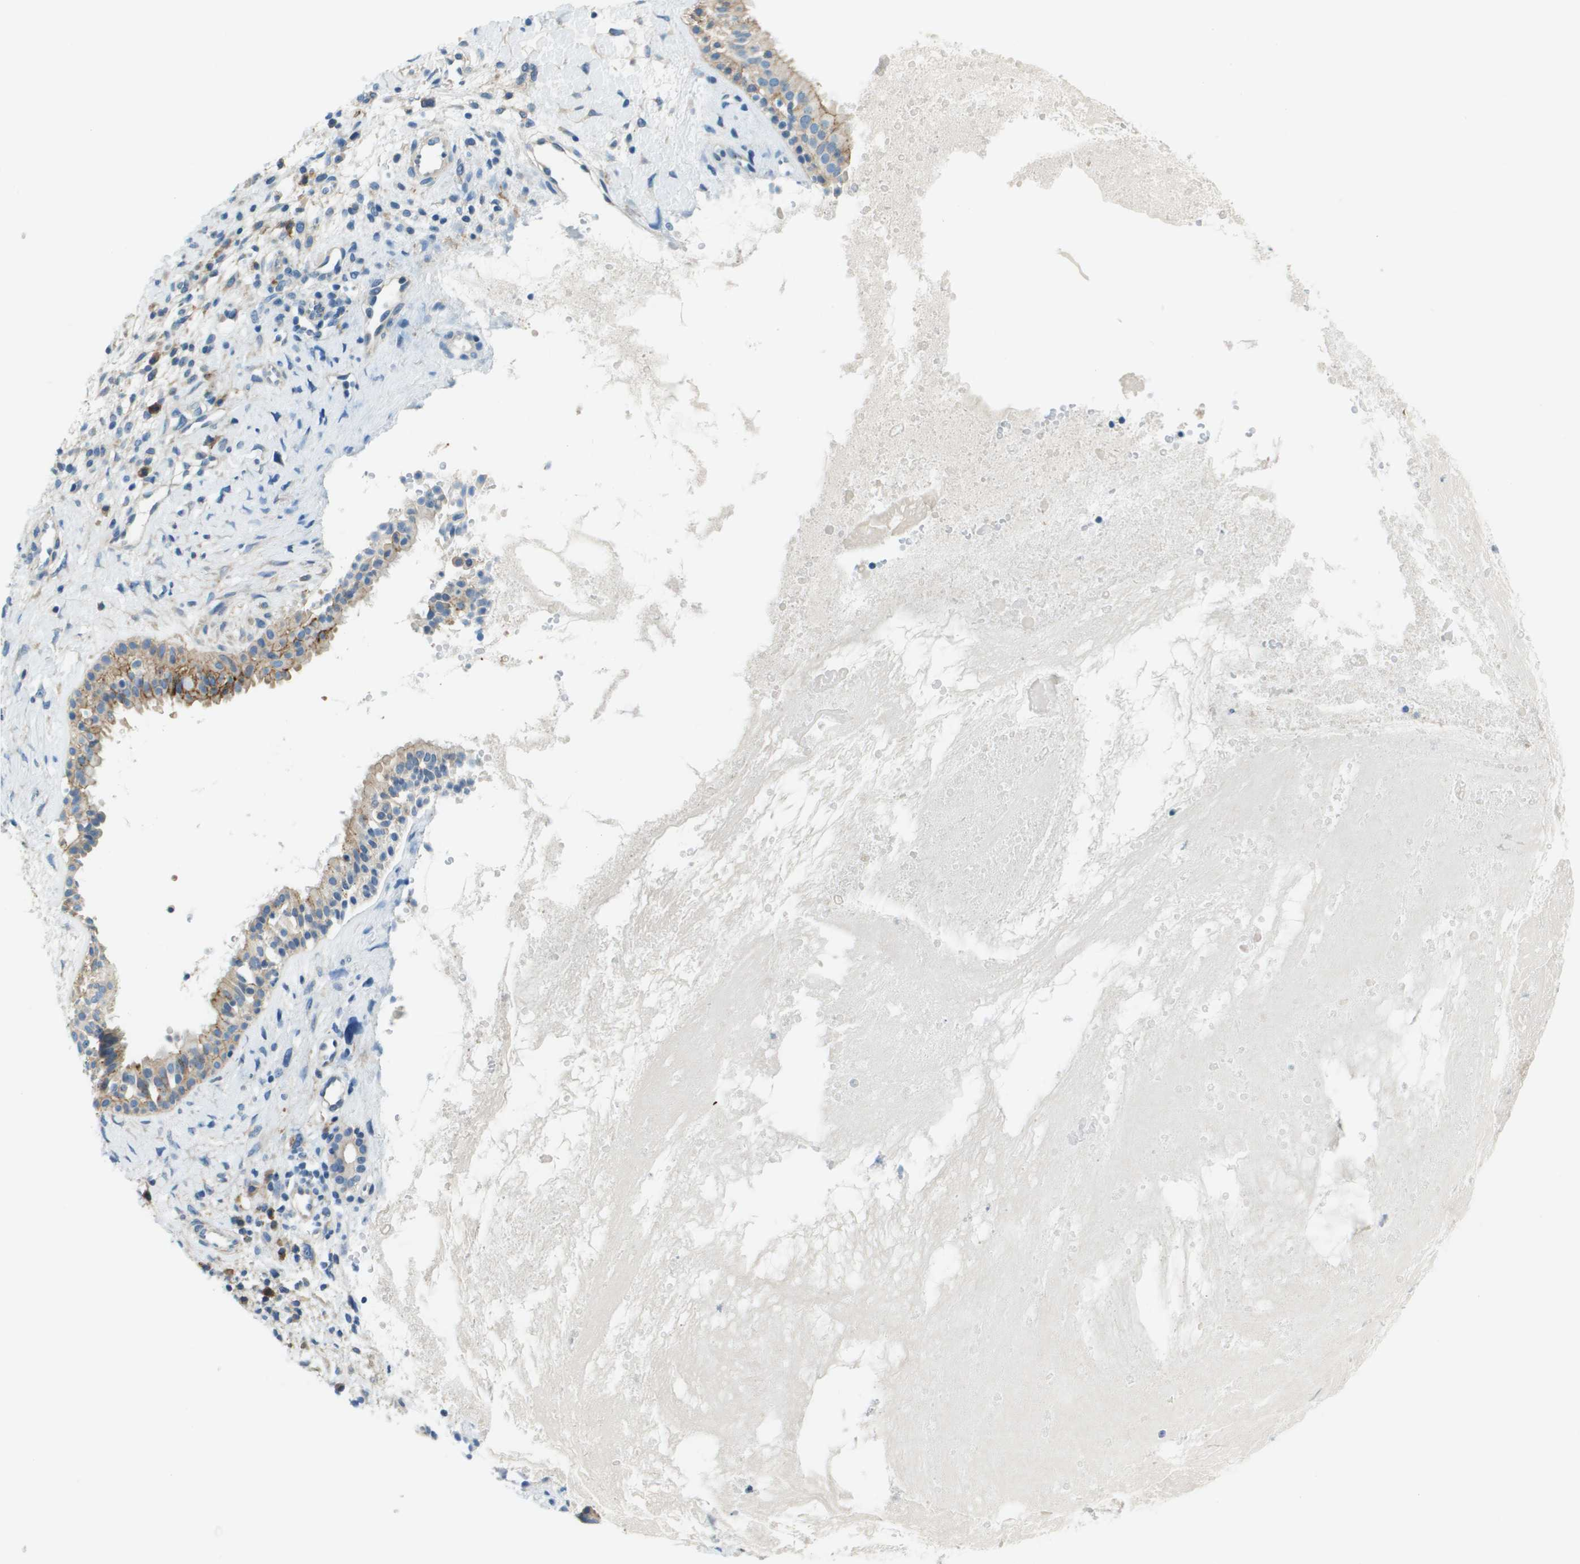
{"staining": {"intensity": "moderate", "quantity": "25%-75%", "location": "cytoplasmic/membranous"}, "tissue": "nasopharynx", "cell_type": "Respiratory epithelial cells", "image_type": "normal", "snomed": [{"axis": "morphology", "description": "Normal tissue, NOS"}, {"axis": "topography", "description": "Nasopharynx"}], "caption": "Protein expression analysis of unremarkable human nasopharynx reveals moderate cytoplasmic/membranous positivity in approximately 25%-75% of respiratory epithelial cells.", "gene": "SDC1", "patient": {"sex": "male", "age": 22}}